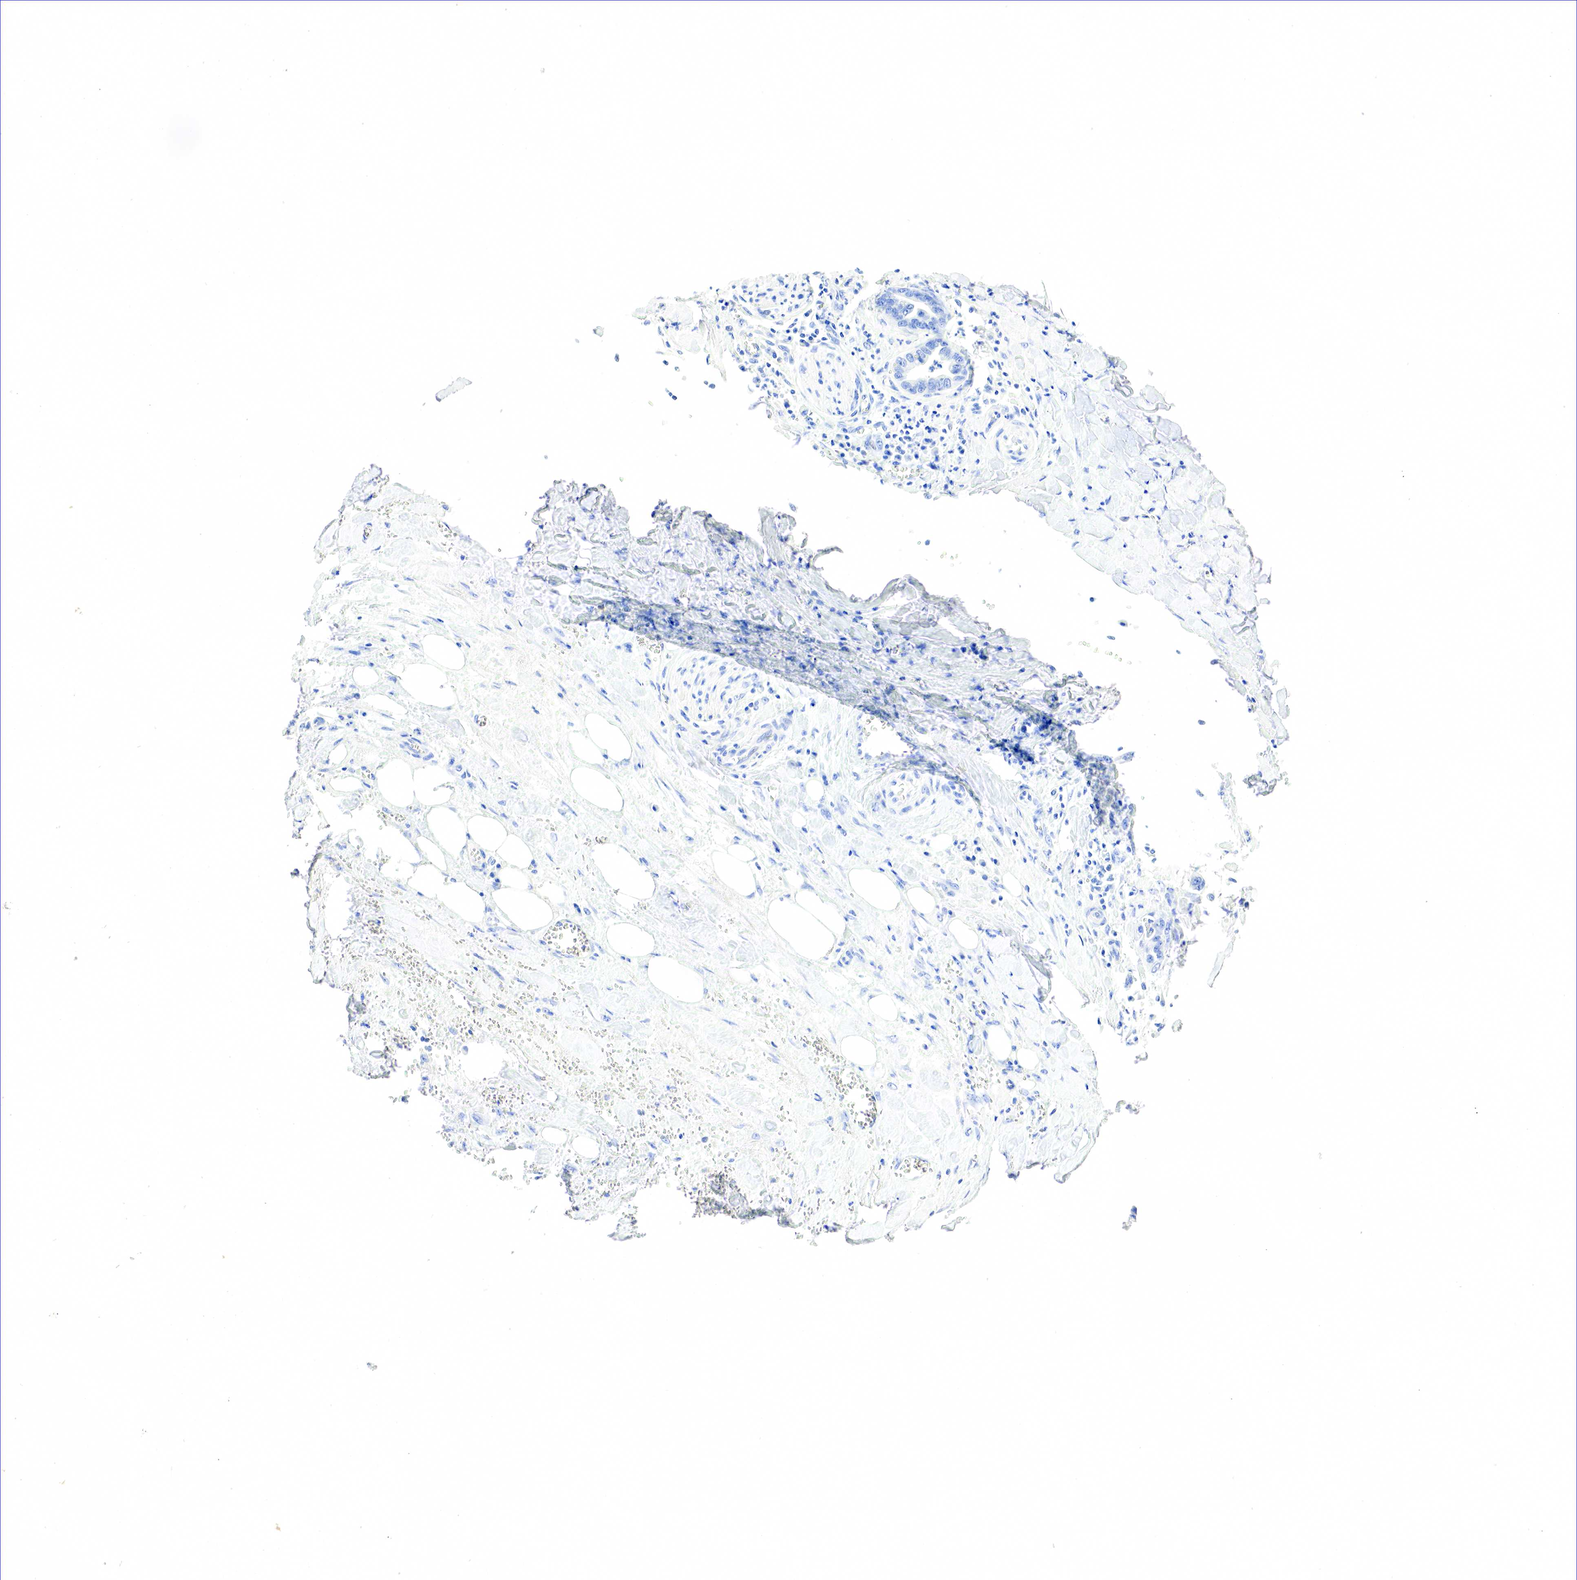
{"staining": {"intensity": "negative", "quantity": "none", "location": "none"}, "tissue": "pancreatic cancer", "cell_type": "Tumor cells", "image_type": "cancer", "snomed": [{"axis": "morphology", "description": "Adenocarcinoma, NOS"}, {"axis": "topography", "description": "Pancreas"}], "caption": "IHC image of neoplastic tissue: human adenocarcinoma (pancreatic) stained with DAB (3,3'-diaminobenzidine) demonstrates no significant protein staining in tumor cells.", "gene": "SST", "patient": {"sex": "male", "age": 69}}